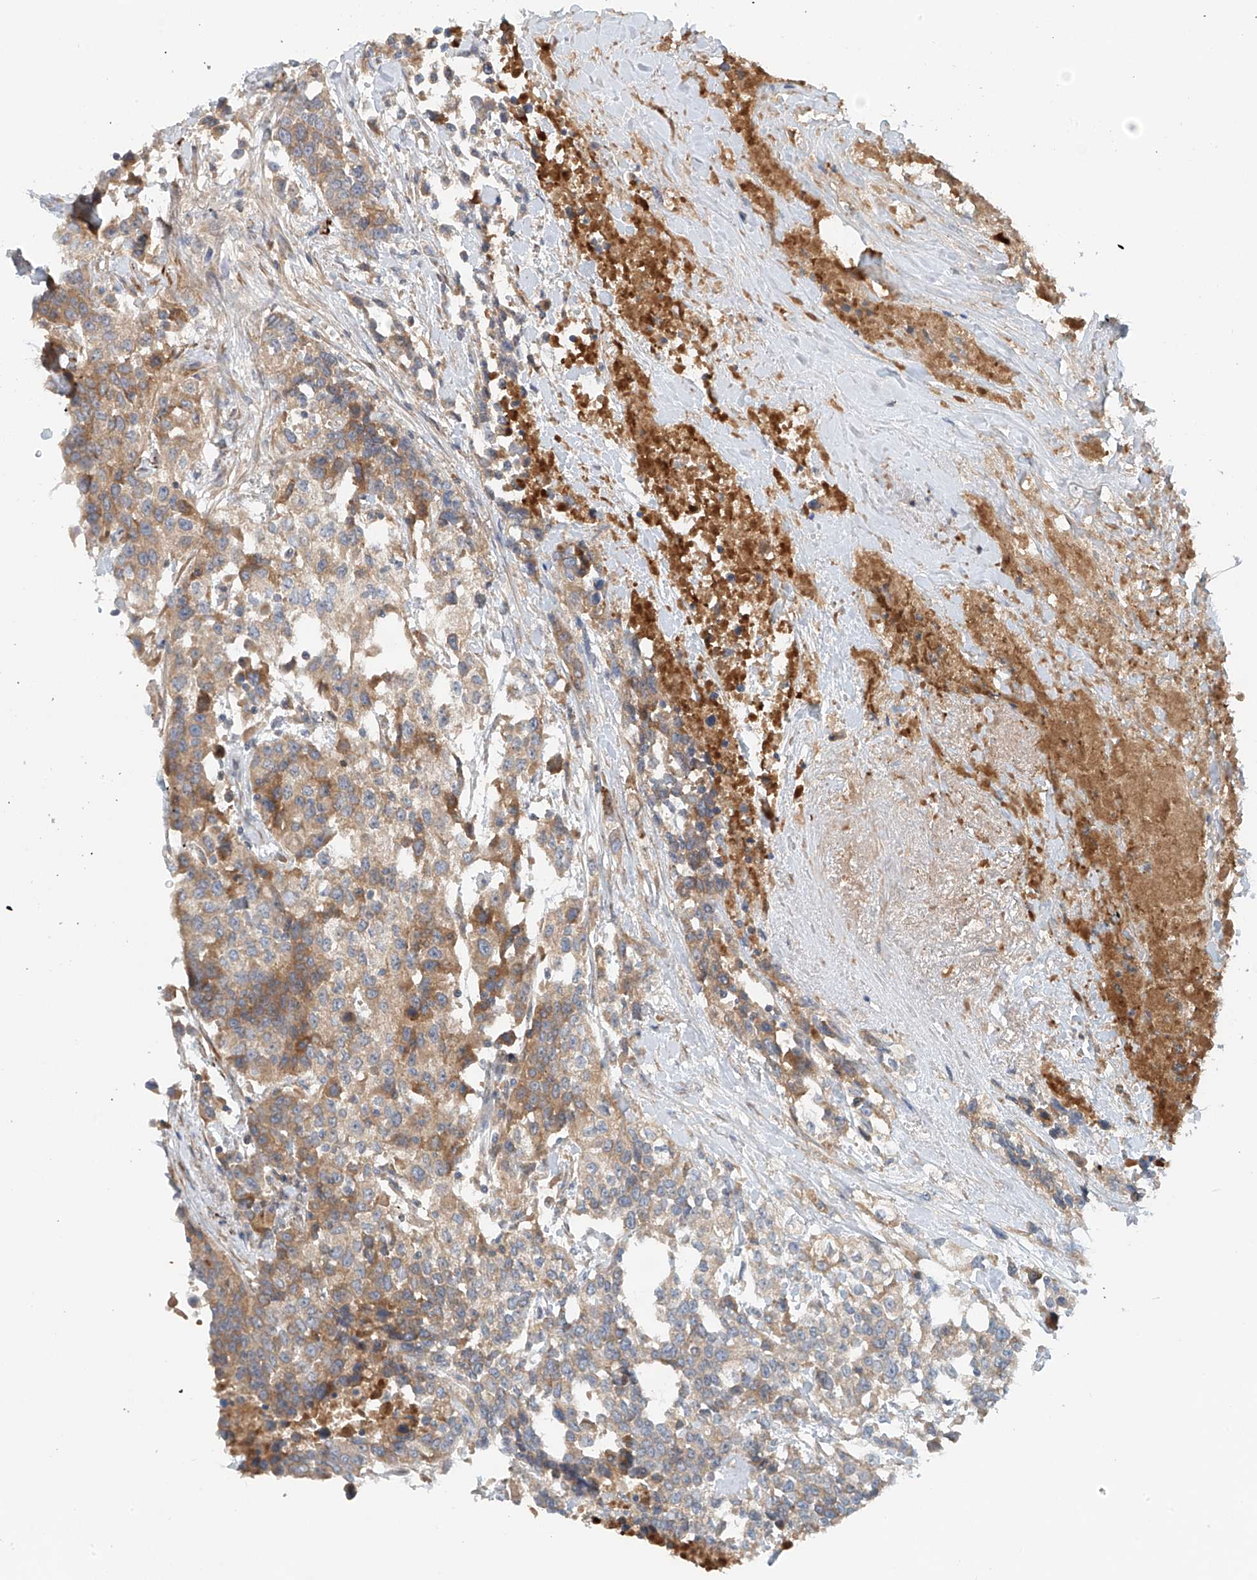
{"staining": {"intensity": "moderate", "quantity": "25%-75%", "location": "cytoplasmic/membranous"}, "tissue": "urothelial cancer", "cell_type": "Tumor cells", "image_type": "cancer", "snomed": [{"axis": "morphology", "description": "Urothelial carcinoma, High grade"}, {"axis": "topography", "description": "Urinary bladder"}], "caption": "Protein expression analysis of urothelial cancer demonstrates moderate cytoplasmic/membranous positivity in approximately 25%-75% of tumor cells. Nuclei are stained in blue.", "gene": "LYRM9", "patient": {"sex": "female", "age": 80}}